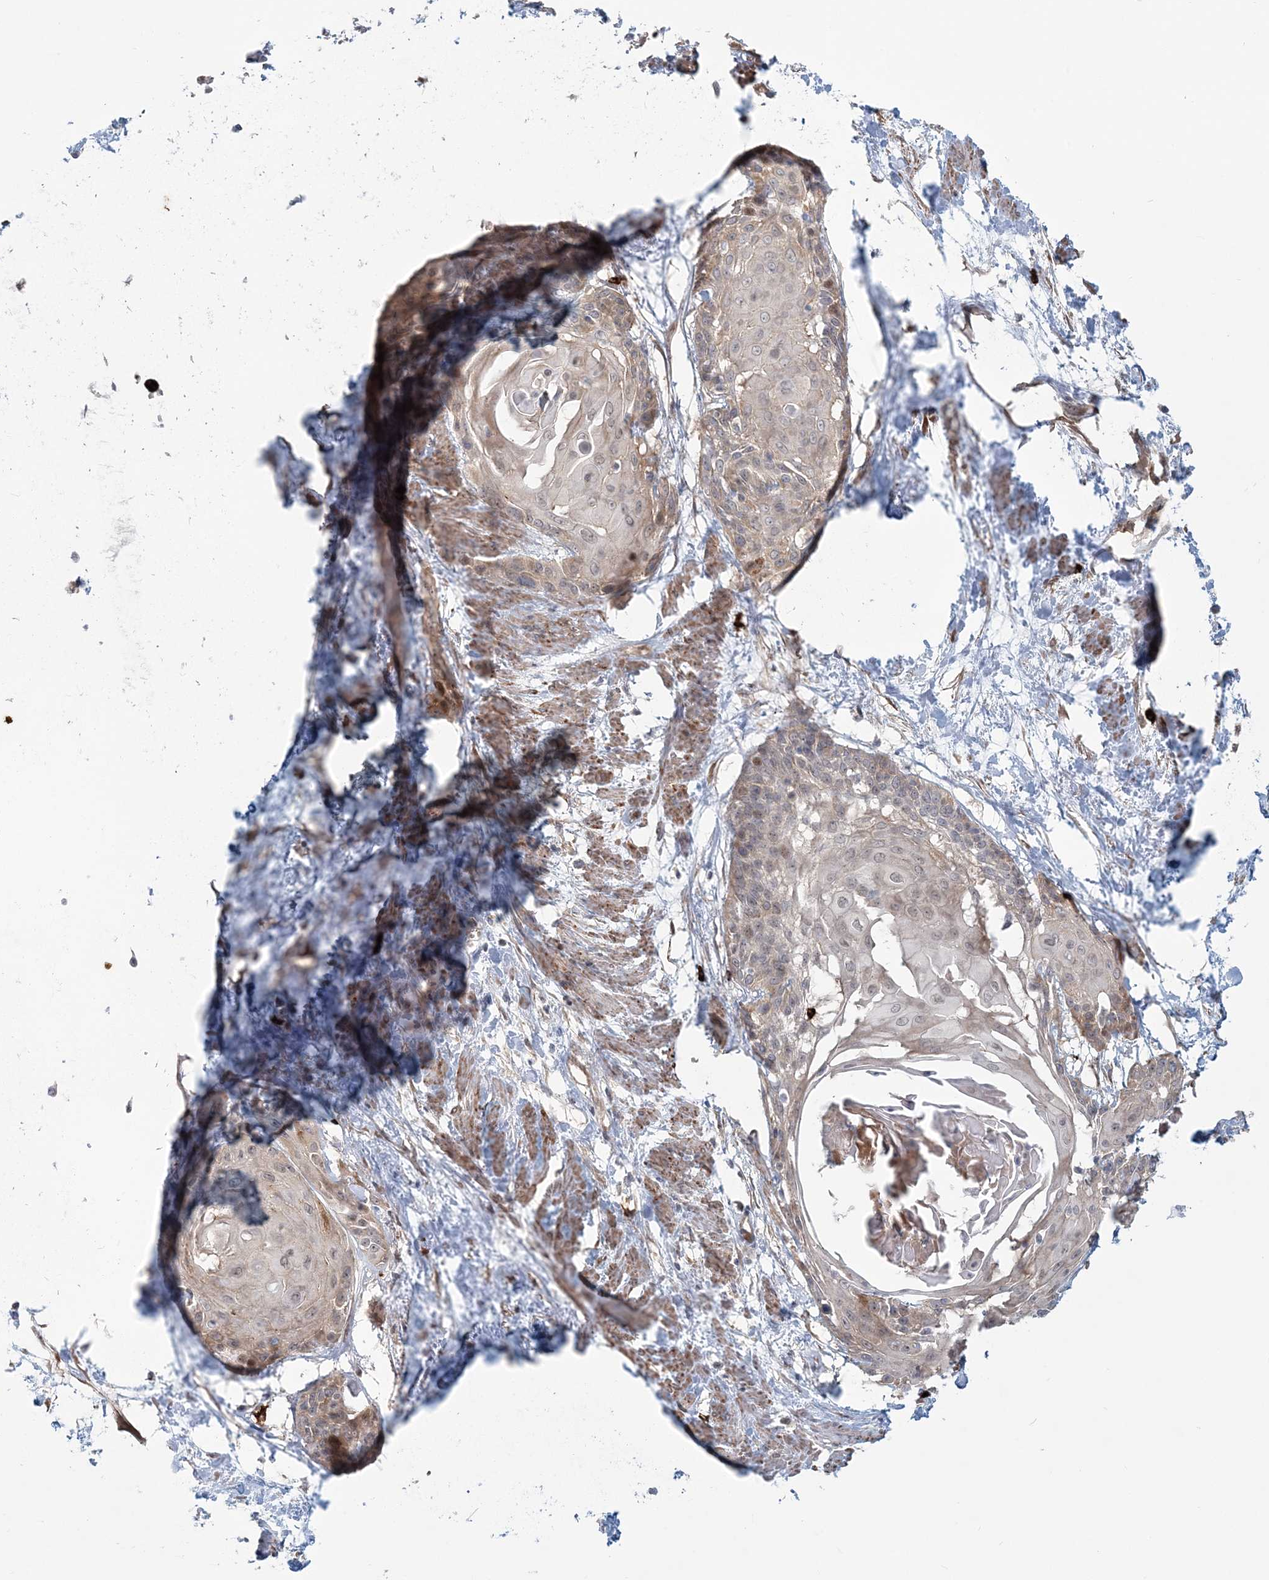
{"staining": {"intensity": "weak", "quantity": "25%-75%", "location": "cytoplasmic/membranous,nuclear"}, "tissue": "cervical cancer", "cell_type": "Tumor cells", "image_type": "cancer", "snomed": [{"axis": "morphology", "description": "Squamous cell carcinoma, NOS"}, {"axis": "topography", "description": "Cervix"}], "caption": "IHC staining of cervical squamous cell carcinoma, which demonstrates low levels of weak cytoplasmic/membranous and nuclear staining in approximately 25%-75% of tumor cells indicating weak cytoplasmic/membranous and nuclear protein expression. The staining was performed using DAB (3,3'-diaminobenzidine) (brown) for protein detection and nuclei were counterstained in hematoxylin (blue).", "gene": "SH3PXD2A", "patient": {"sex": "female", "age": 57}}